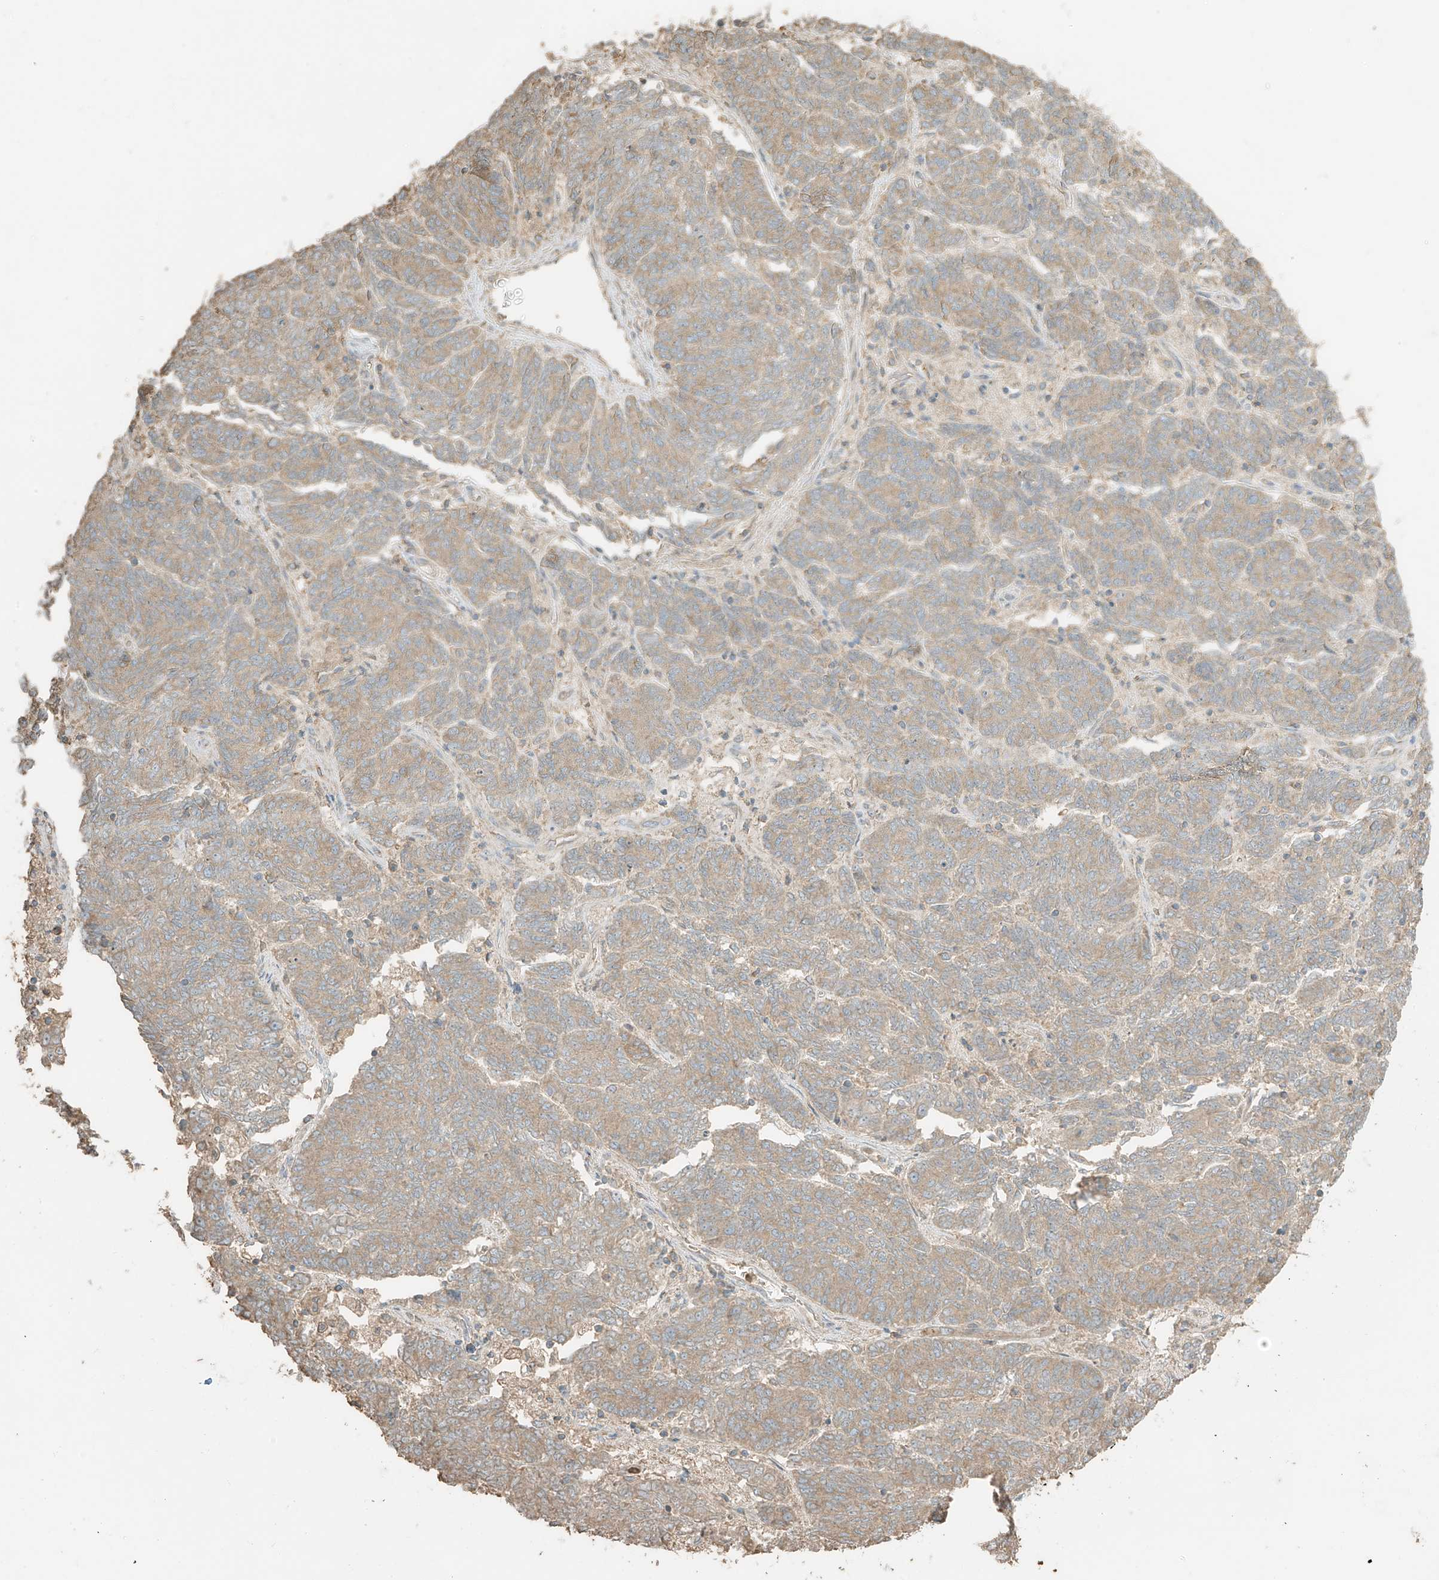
{"staining": {"intensity": "weak", "quantity": ">75%", "location": "cytoplasmic/membranous"}, "tissue": "endometrial cancer", "cell_type": "Tumor cells", "image_type": "cancer", "snomed": [{"axis": "morphology", "description": "Adenocarcinoma, NOS"}, {"axis": "topography", "description": "Endometrium"}], "caption": "Immunohistochemistry image of neoplastic tissue: human endometrial cancer (adenocarcinoma) stained using immunohistochemistry exhibits low levels of weak protein expression localized specifically in the cytoplasmic/membranous of tumor cells, appearing as a cytoplasmic/membranous brown color.", "gene": "RFTN2", "patient": {"sex": "female", "age": 80}}